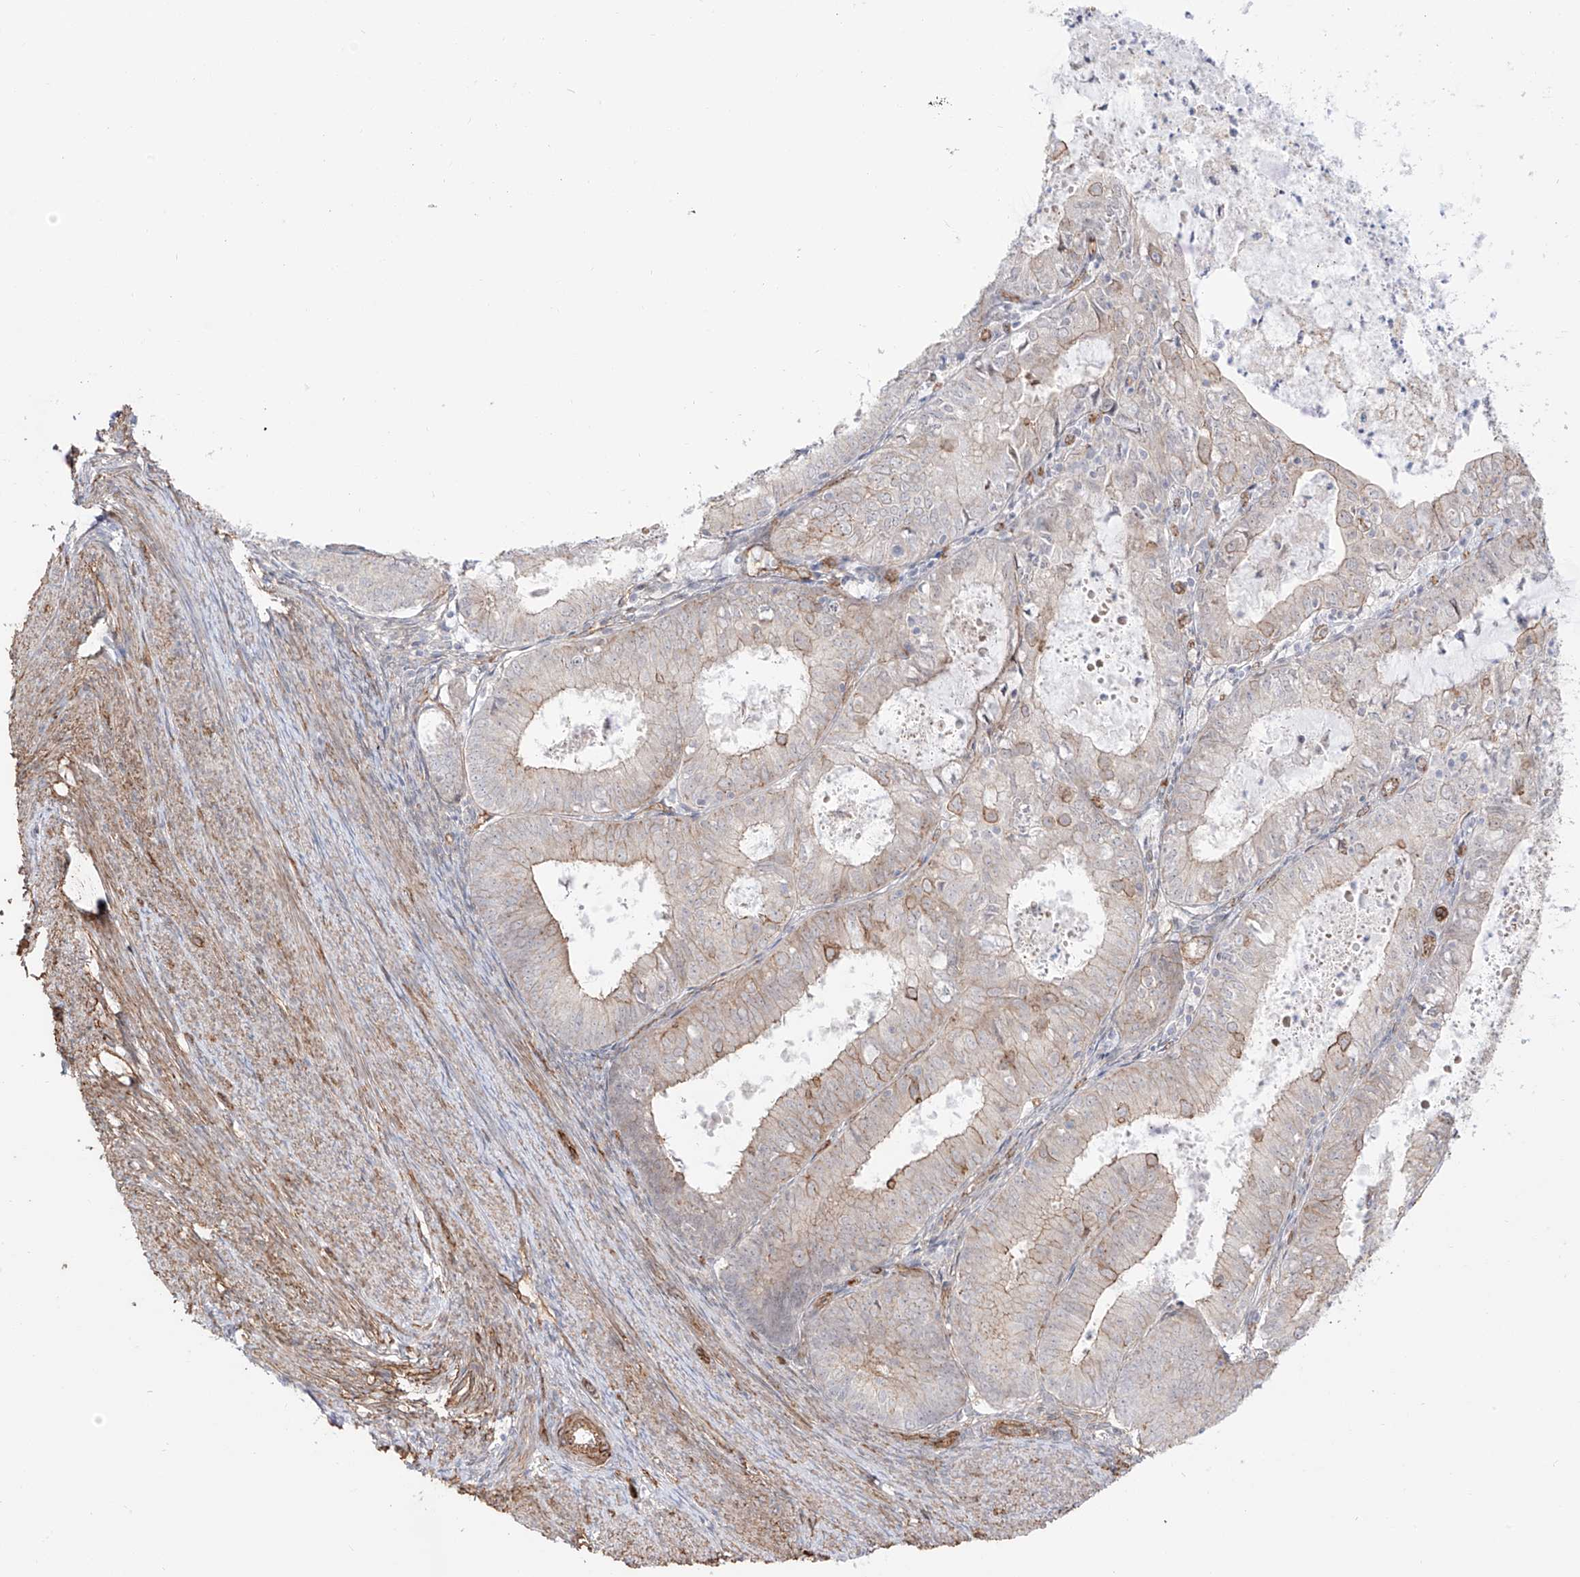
{"staining": {"intensity": "moderate", "quantity": "<25%", "location": "cytoplasmic/membranous"}, "tissue": "endometrial cancer", "cell_type": "Tumor cells", "image_type": "cancer", "snomed": [{"axis": "morphology", "description": "Adenocarcinoma, NOS"}, {"axis": "topography", "description": "Endometrium"}], "caption": "DAB (3,3'-diaminobenzidine) immunohistochemical staining of human endometrial adenocarcinoma reveals moderate cytoplasmic/membranous protein staining in about <25% of tumor cells.", "gene": "ZNF180", "patient": {"sex": "female", "age": 57}}